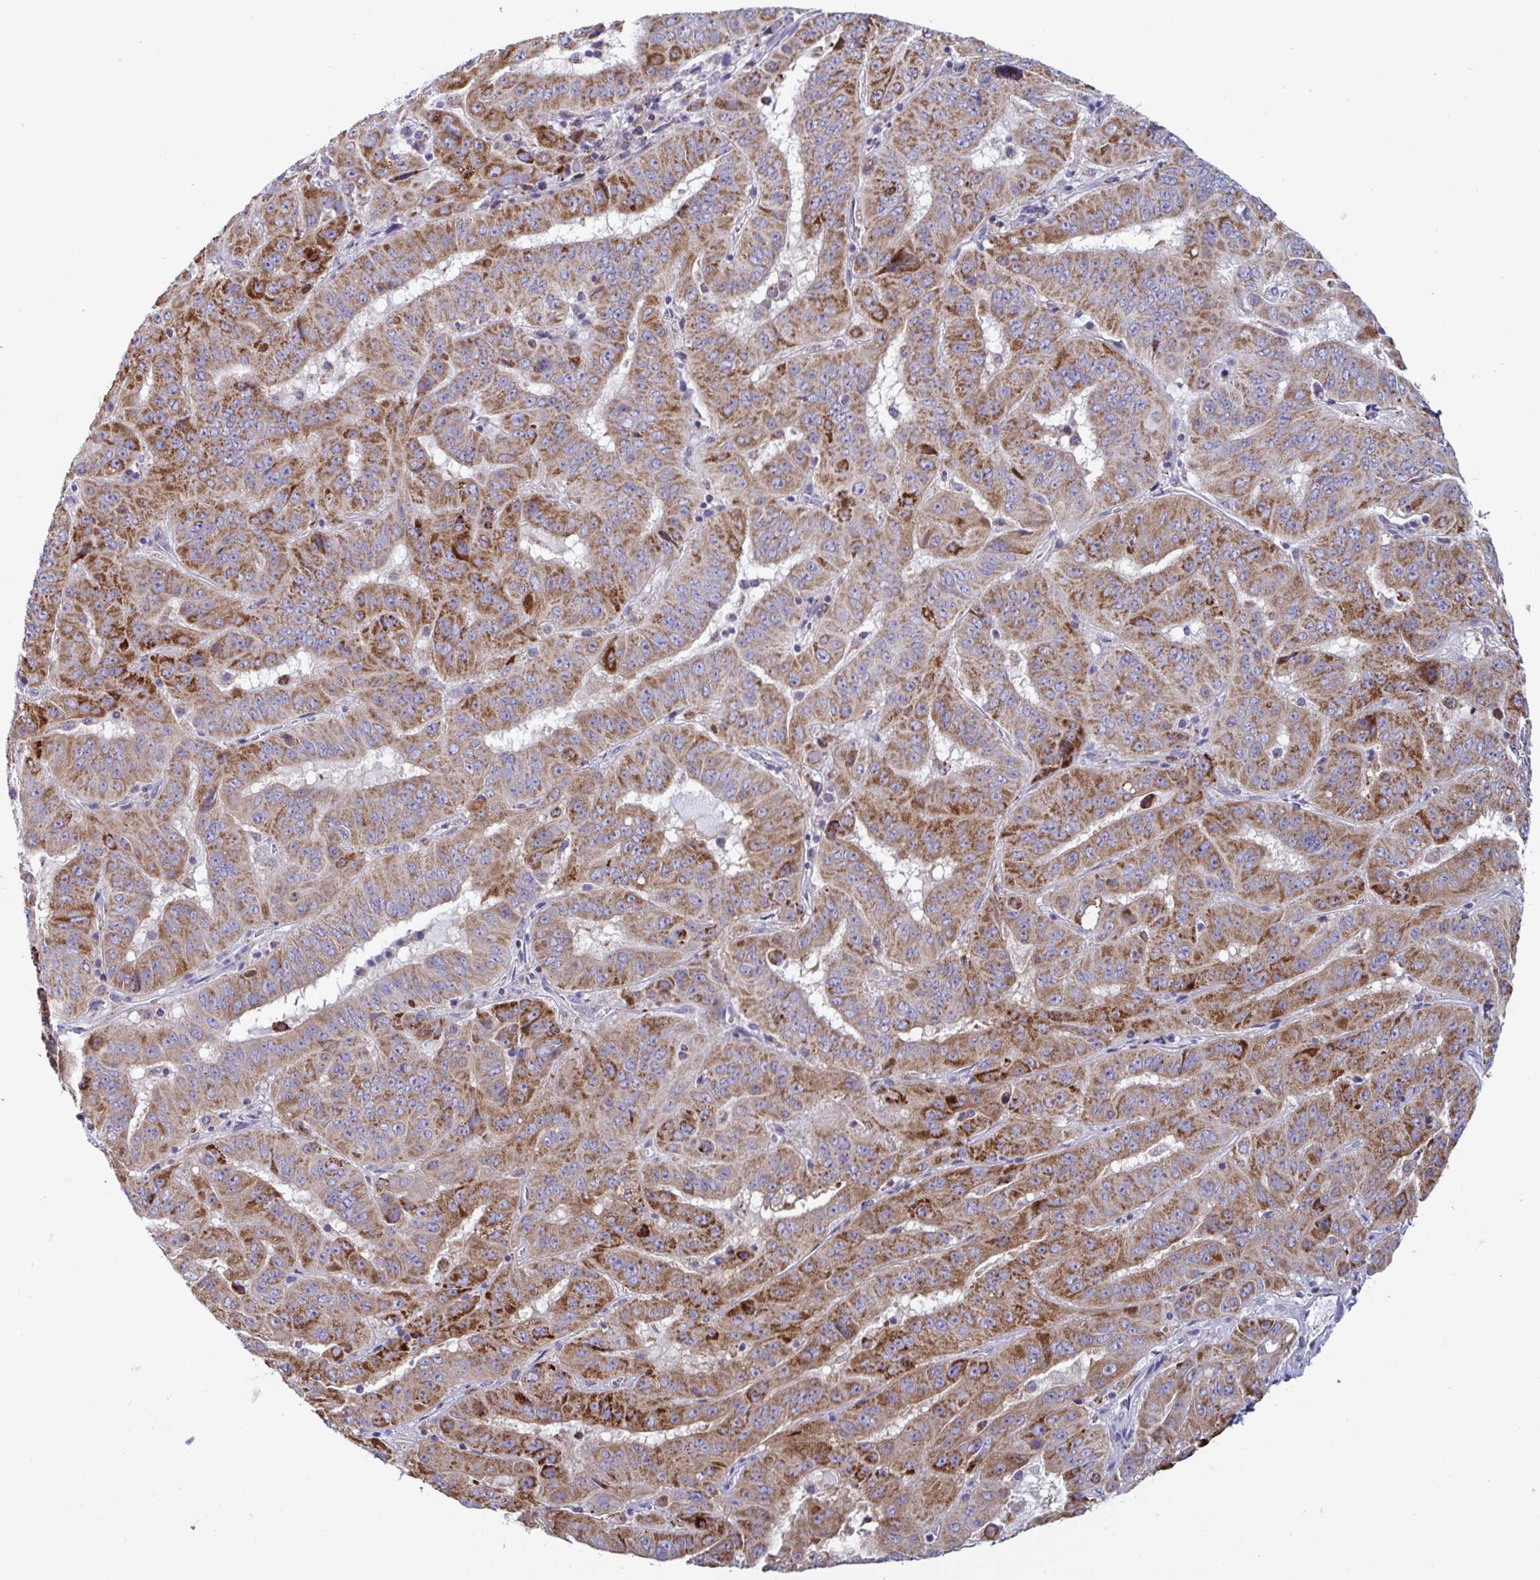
{"staining": {"intensity": "strong", "quantity": ">75%", "location": "cytoplasmic/membranous"}, "tissue": "pancreatic cancer", "cell_type": "Tumor cells", "image_type": "cancer", "snomed": [{"axis": "morphology", "description": "Adenocarcinoma, NOS"}, {"axis": "topography", "description": "Pancreas"}], "caption": "Pancreatic cancer (adenocarcinoma) tissue displays strong cytoplasmic/membranous staining in approximately >75% of tumor cells, visualized by immunohistochemistry.", "gene": "BCAT2", "patient": {"sex": "male", "age": 63}}